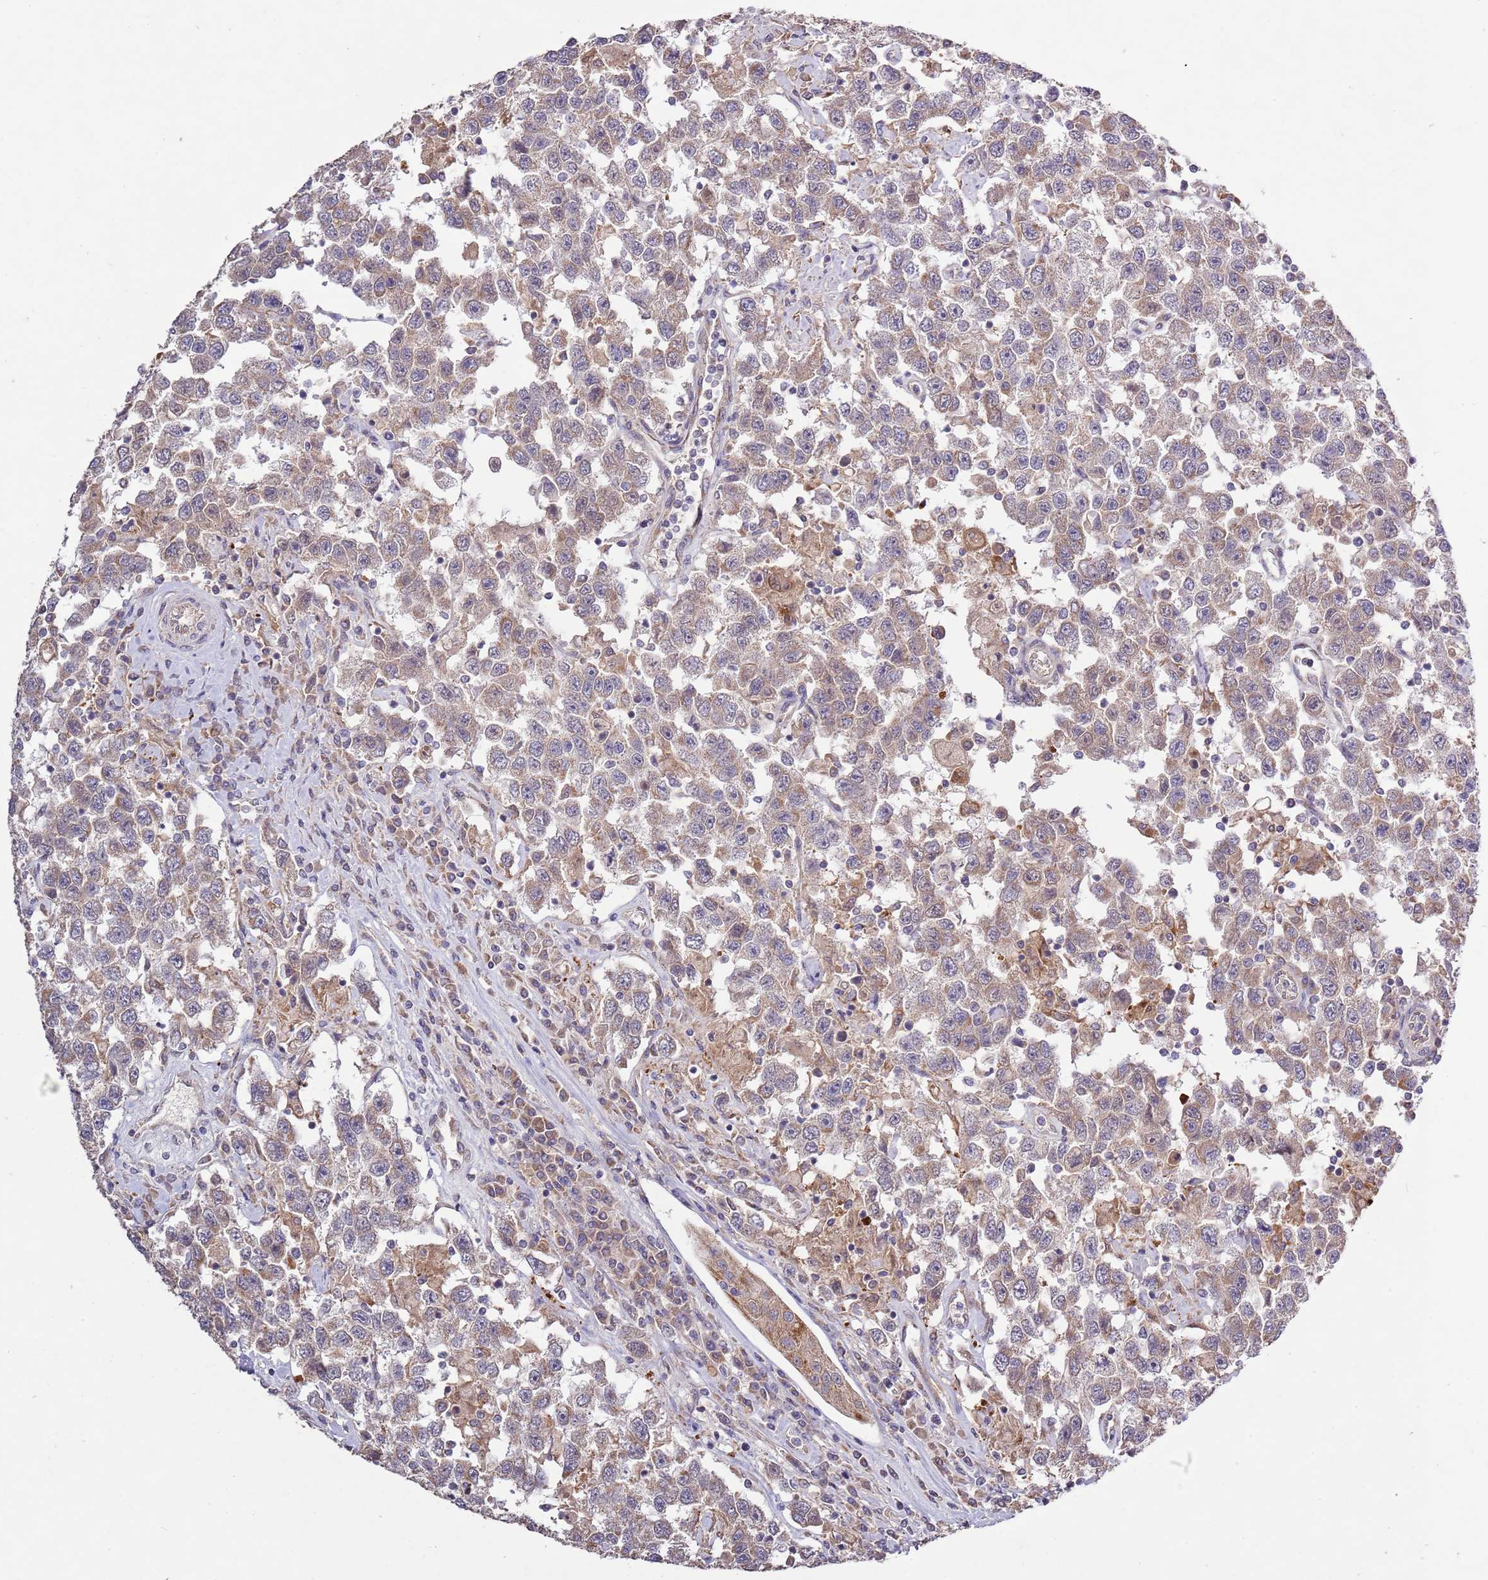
{"staining": {"intensity": "weak", "quantity": "25%-75%", "location": "cytoplasmic/membranous"}, "tissue": "testis cancer", "cell_type": "Tumor cells", "image_type": "cancer", "snomed": [{"axis": "morphology", "description": "Seminoma, NOS"}, {"axis": "topography", "description": "Testis"}], "caption": "About 25%-75% of tumor cells in human testis cancer (seminoma) reveal weak cytoplasmic/membranous protein positivity as visualized by brown immunohistochemical staining.", "gene": "IVD", "patient": {"sex": "male", "age": 41}}